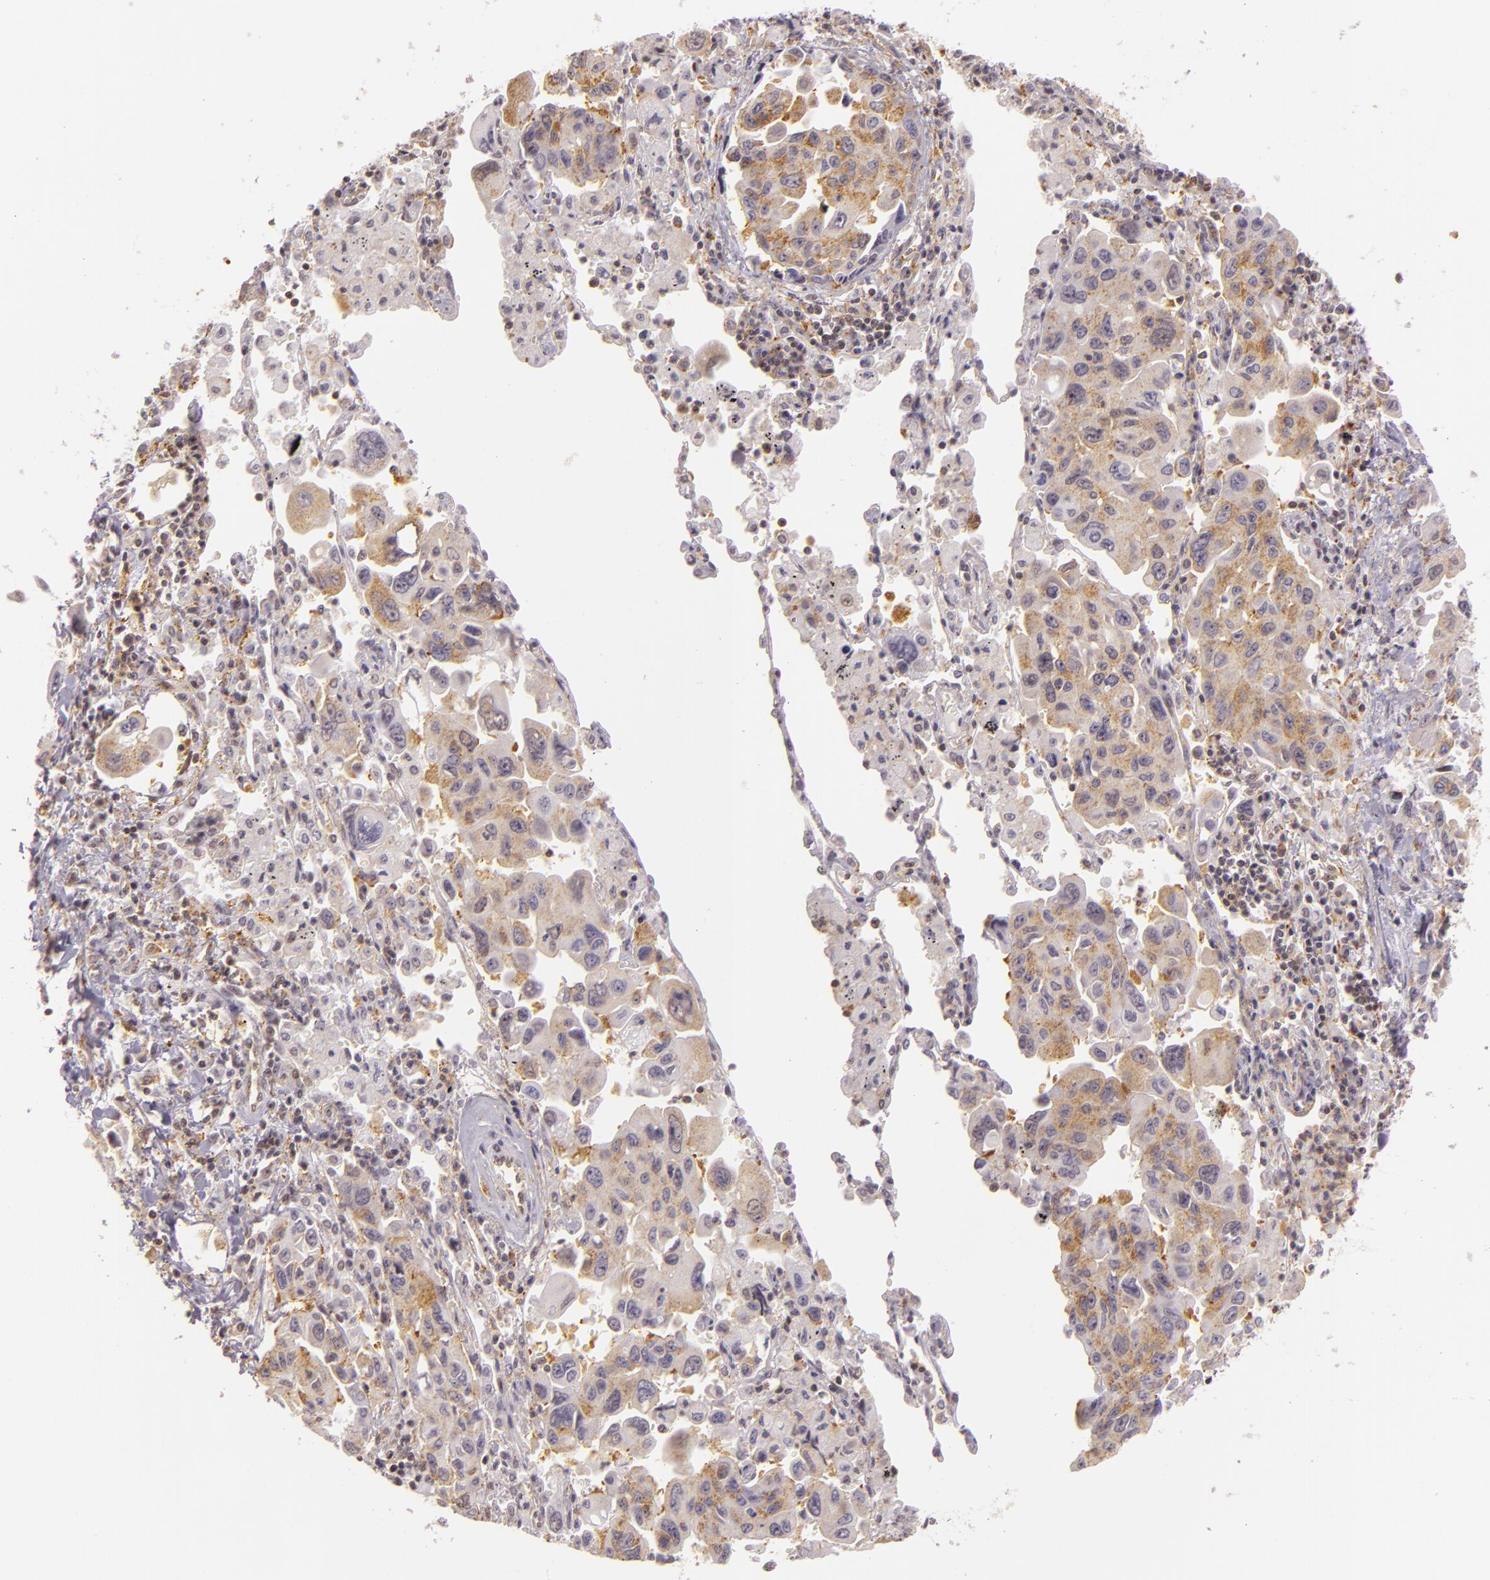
{"staining": {"intensity": "moderate", "quantity": "25%-75%", "location": "cytoplasmic/membranous"}, "tissue": "lung cancer", "cell_type": "Tumor cells", "image_type": "cancer", "snomed": [{"axis": "morphology", "description": "Adenocarcinoma, NOS"}, {"axis": "topography", "description": "Lung"}], "caption": "A photomicrograph of human lung adenocarcinoma stained for a protein demonstrates moderate cytoplasmic/membranous brown staining in tumor cells.", "gene": "IMPDH1", "patient": {"sex": "male", "age": 64}}